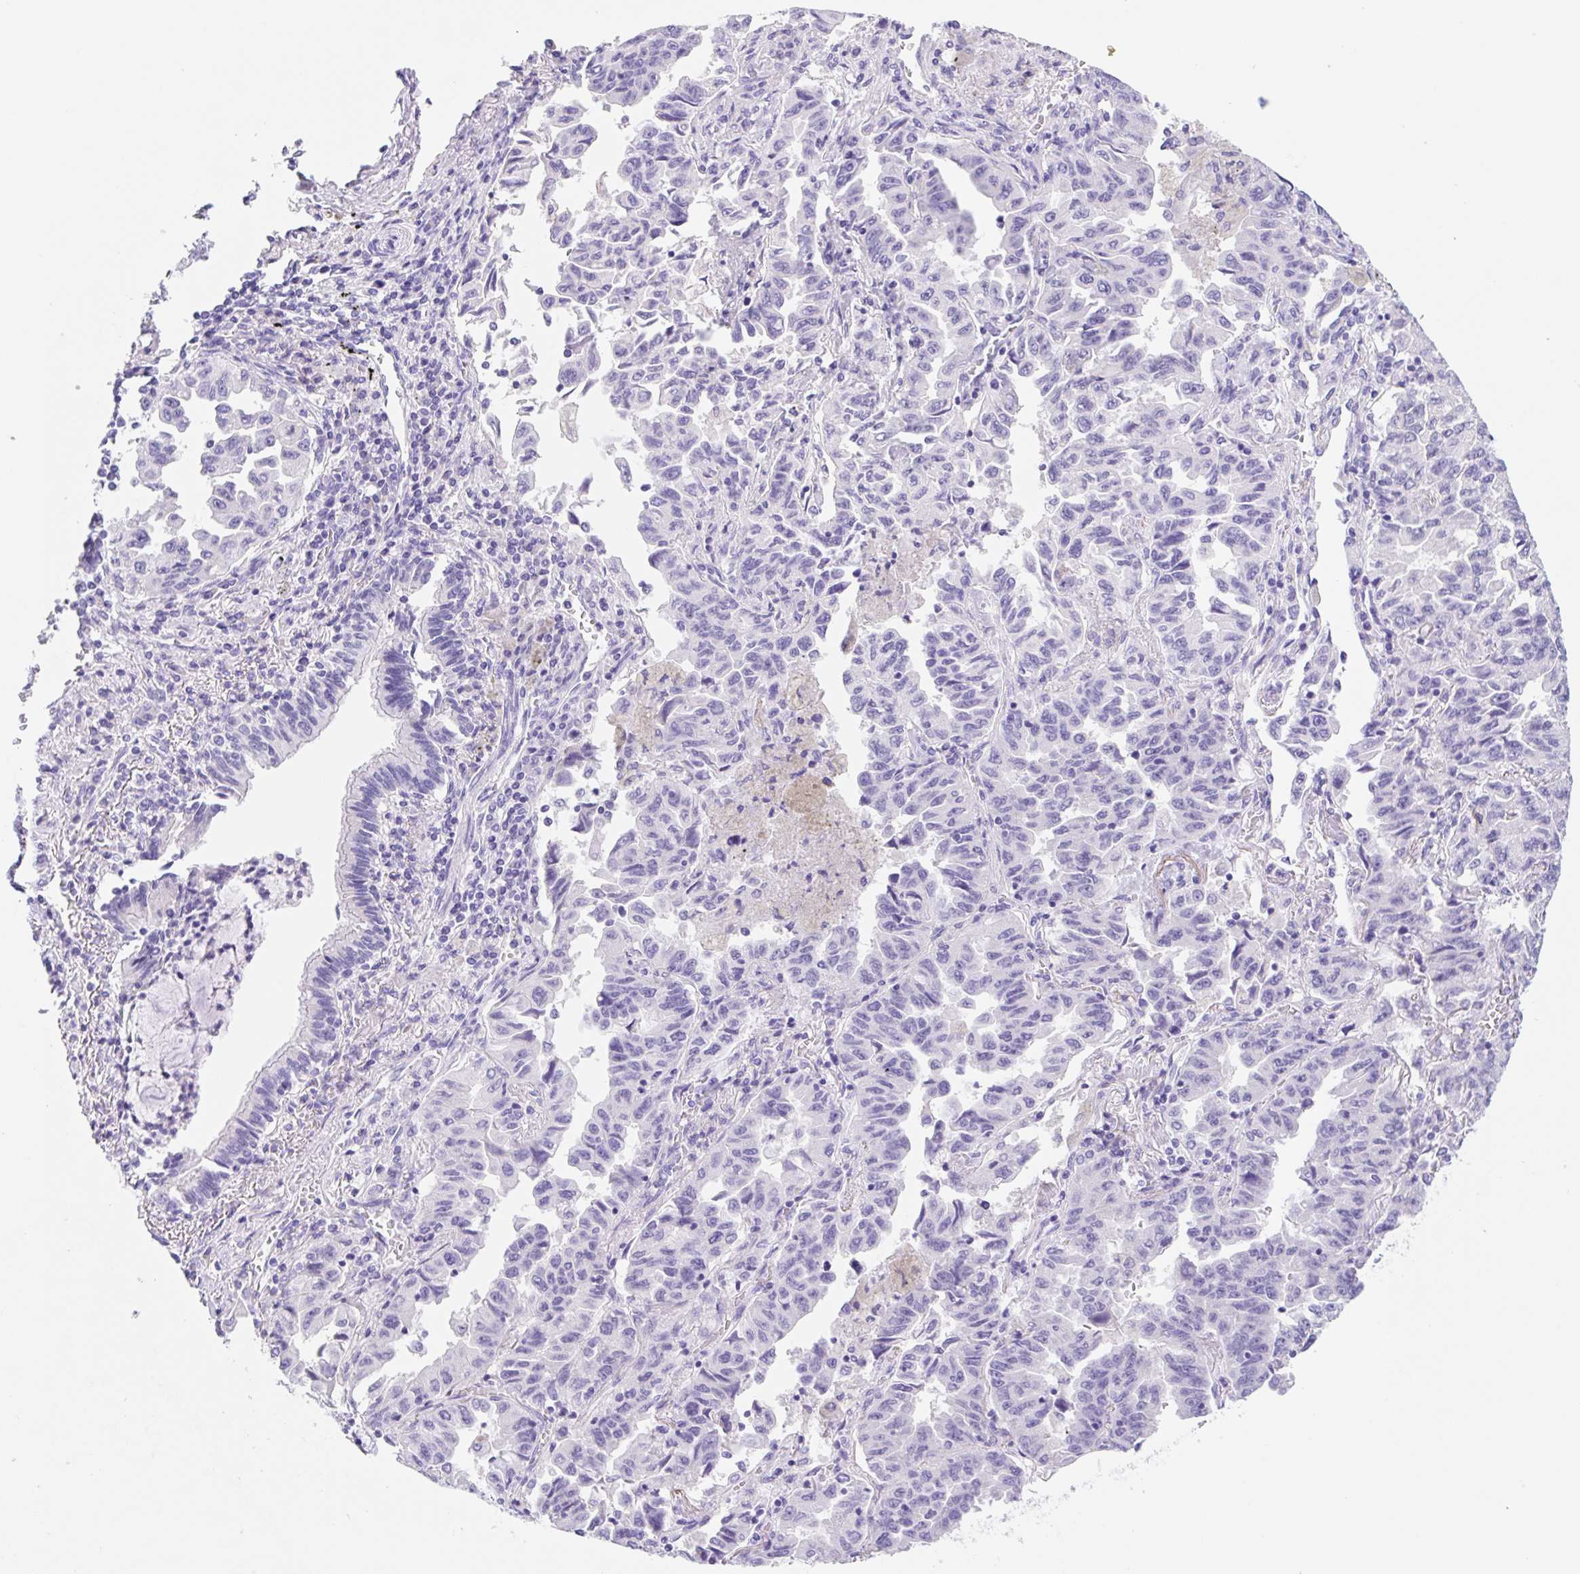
{"staining": {"intensity": "negative", "quantity": "none", "location": "none"}, "tissue": "lung cancer", "cell_type": "Tumor cells", "image_type": "cancer", "snomed": [{"axis": "morphology", "description": "Adenocarcinoma, NOS"}, {"axis": "topography", "description": "Lung"}], "caption": "Immunohistochemistry (IHC) photomicrograph of neoplastic tissue: lung adenocarcinoma stained with DAB demonstrates no significant protein positivity in tumor cells. (DAB immunohistochemistry (IHC) with hematoxylin counter stain).", "gene": "KLK8", "patient": {"sex": "female", "age": 51}}